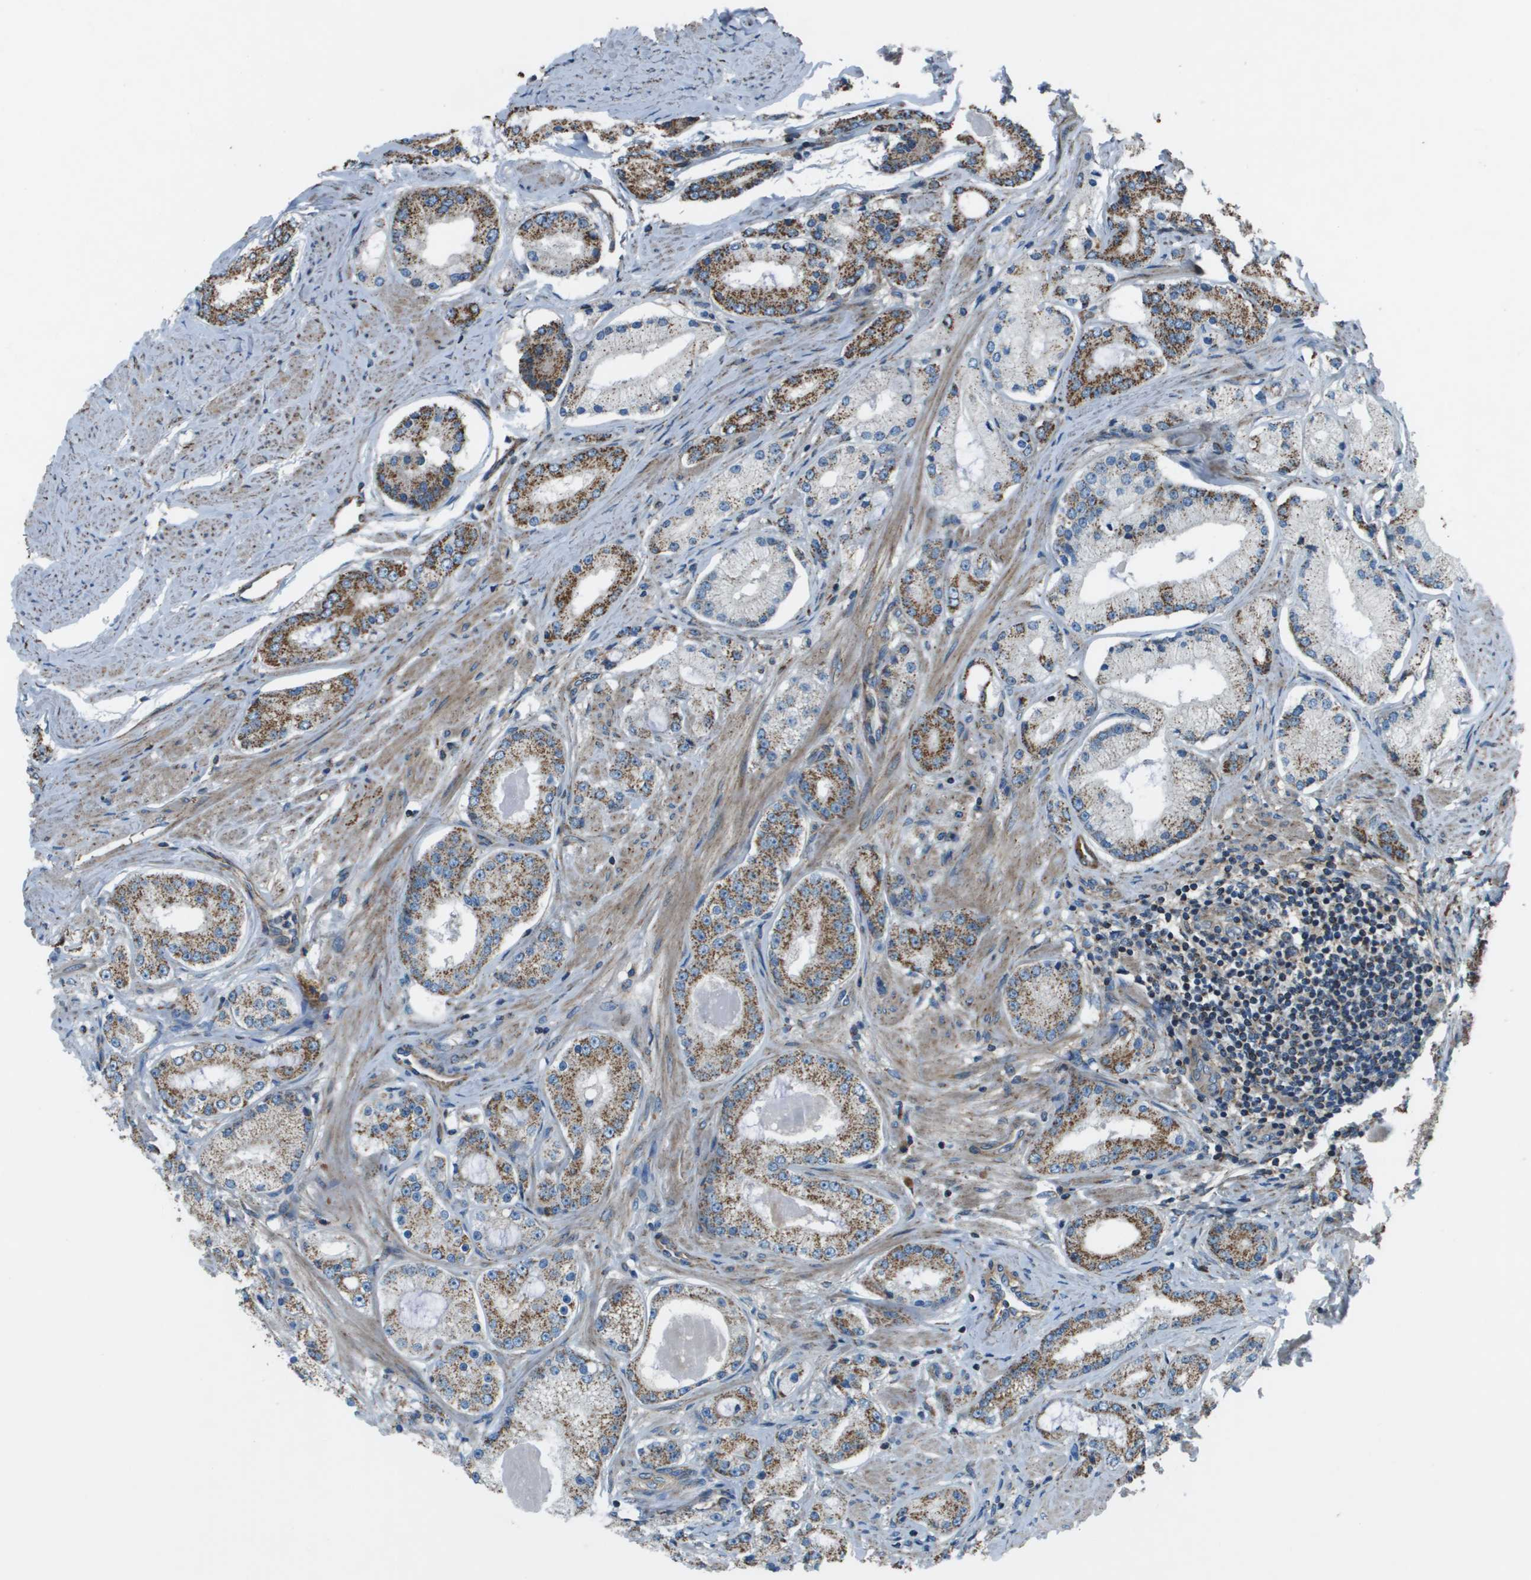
{"staining": {"intensity": "moderate", "quantity": ">75%", "location": "cytoplasmic/membranous"}, "tissue": "prostate cancer", "cell_type": "Tumor cells", "image_type": "cancer", "snomed": [{"axis": "morphology", "description": "Adenocarcinoma, Low grade"}, {"axis": "topography", "description": "Prostate"}], "caption": "Low-grade adenocarcinoma (prostate) stained with DAB (3,3'-diaminobenzidine) IHC exhibits medium levels of moderate cytoplasmic/membranous staining in approximately >75% of tumor cells. (DAB (3,3'-diaminobenzidine) = brown stain, brightfield microscopy at high magnification).", "gene": "TMEM51", "patient": {"sex": "male", "age": 63}}